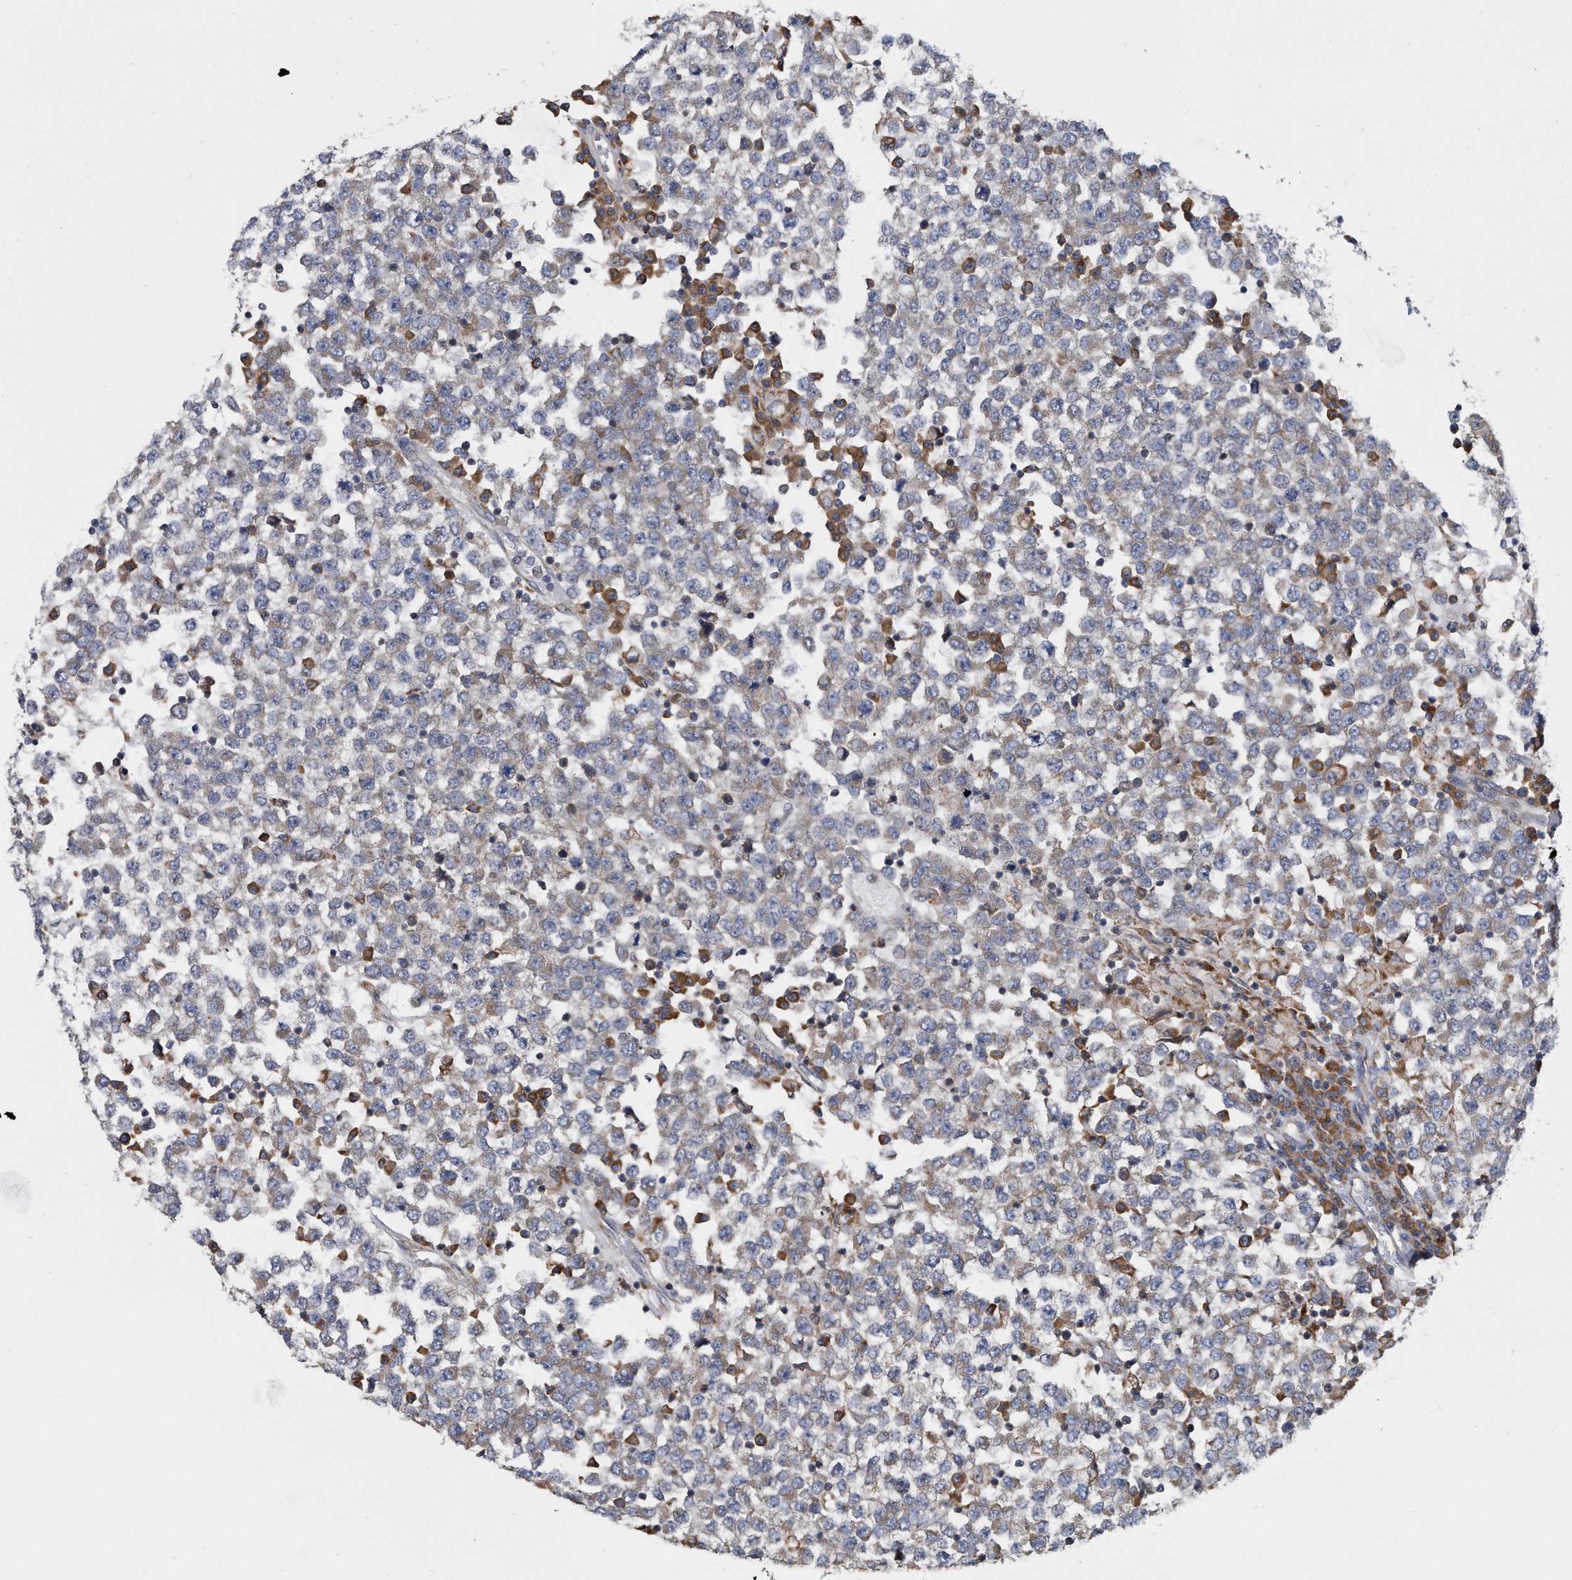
{"staining": {"intensity": "weak", "quantity": "<25%", "location": "cytoplasmic/membranous"}, "tissue": "testis cancer", "cell_type": "Tumor cells", "image_type": "cancer", "snomed": [{"axis": "morphology", "description": "Seminoma, NOS"}, {"axis": "topography", "description": "Testis"}], "caption": "DAB (3,3'-diaminobenzidine) immunohistochemical staining of human testis cancer (seminoma) demonstrates no significant staining in tumor cells.", "gene": "CCDC47", "patient": {"sex": "male", "age": 65}}